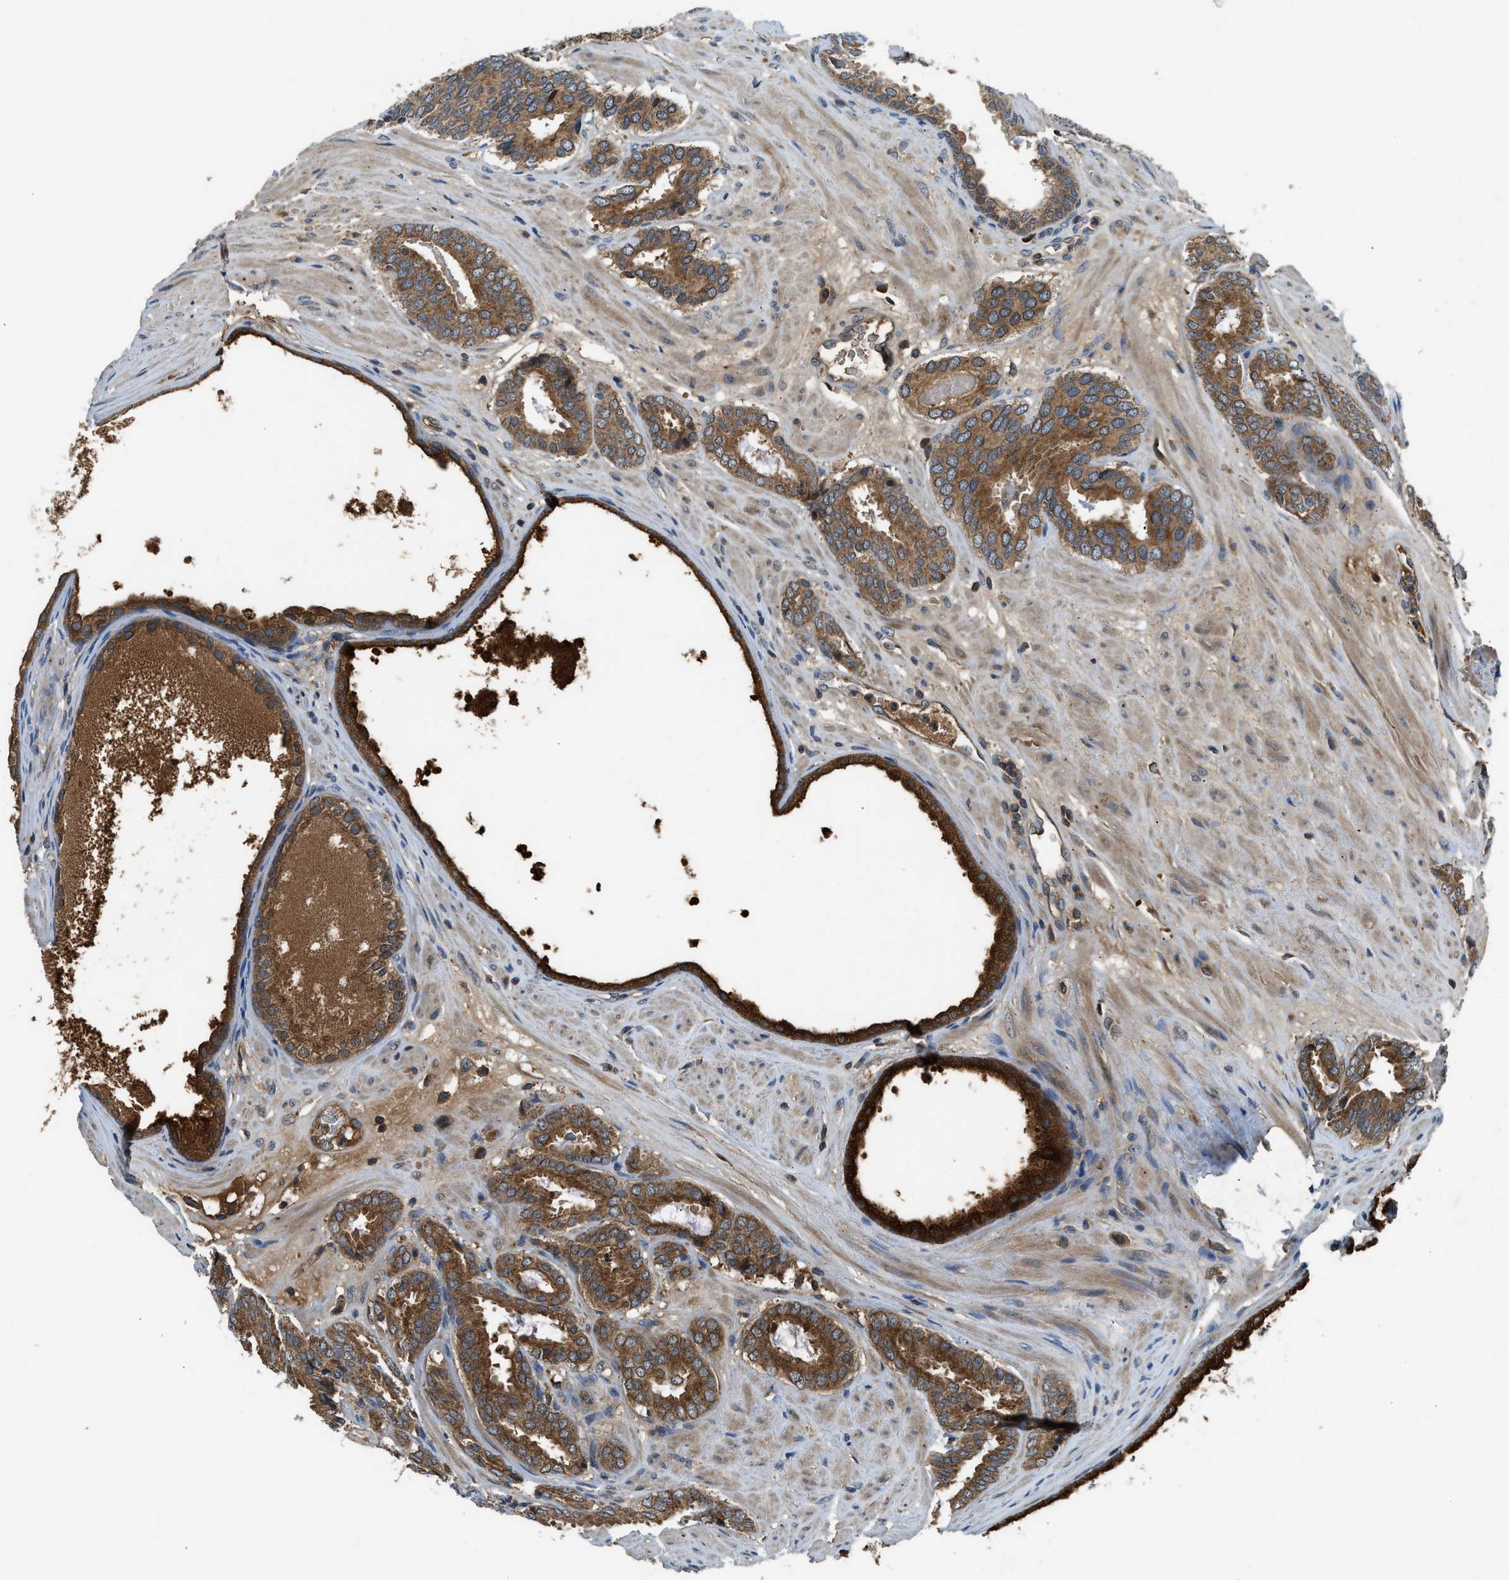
{"staining": {"intensity": "strong", "quantity": ">75%", "location": "cytoplasmic/membranous"}, "tissue": "prostate cancer", "cell_type": "Tumor cells", "image_type": "cancer", "snomed": [{"axis": "morphology", "description": "Adenocarcinoma, Low grade"}, {"axis": "topography", "description": "Prostate"}], "caption": "Prostate cancer (adenocarcinoma (low-grade)) stained with DAB immunohistochemistry shows high levels of strong cytoplasmic/membranous expression in about >75% of tumor cells. Using DAB (3,3'-diaminobenzidine) (brown) and hematoxylin (blue) stains, captured at high magnification using brightfield microscopy.", "gene": "PAFAH2", "patient": {"sex": "male", "age": 69}}